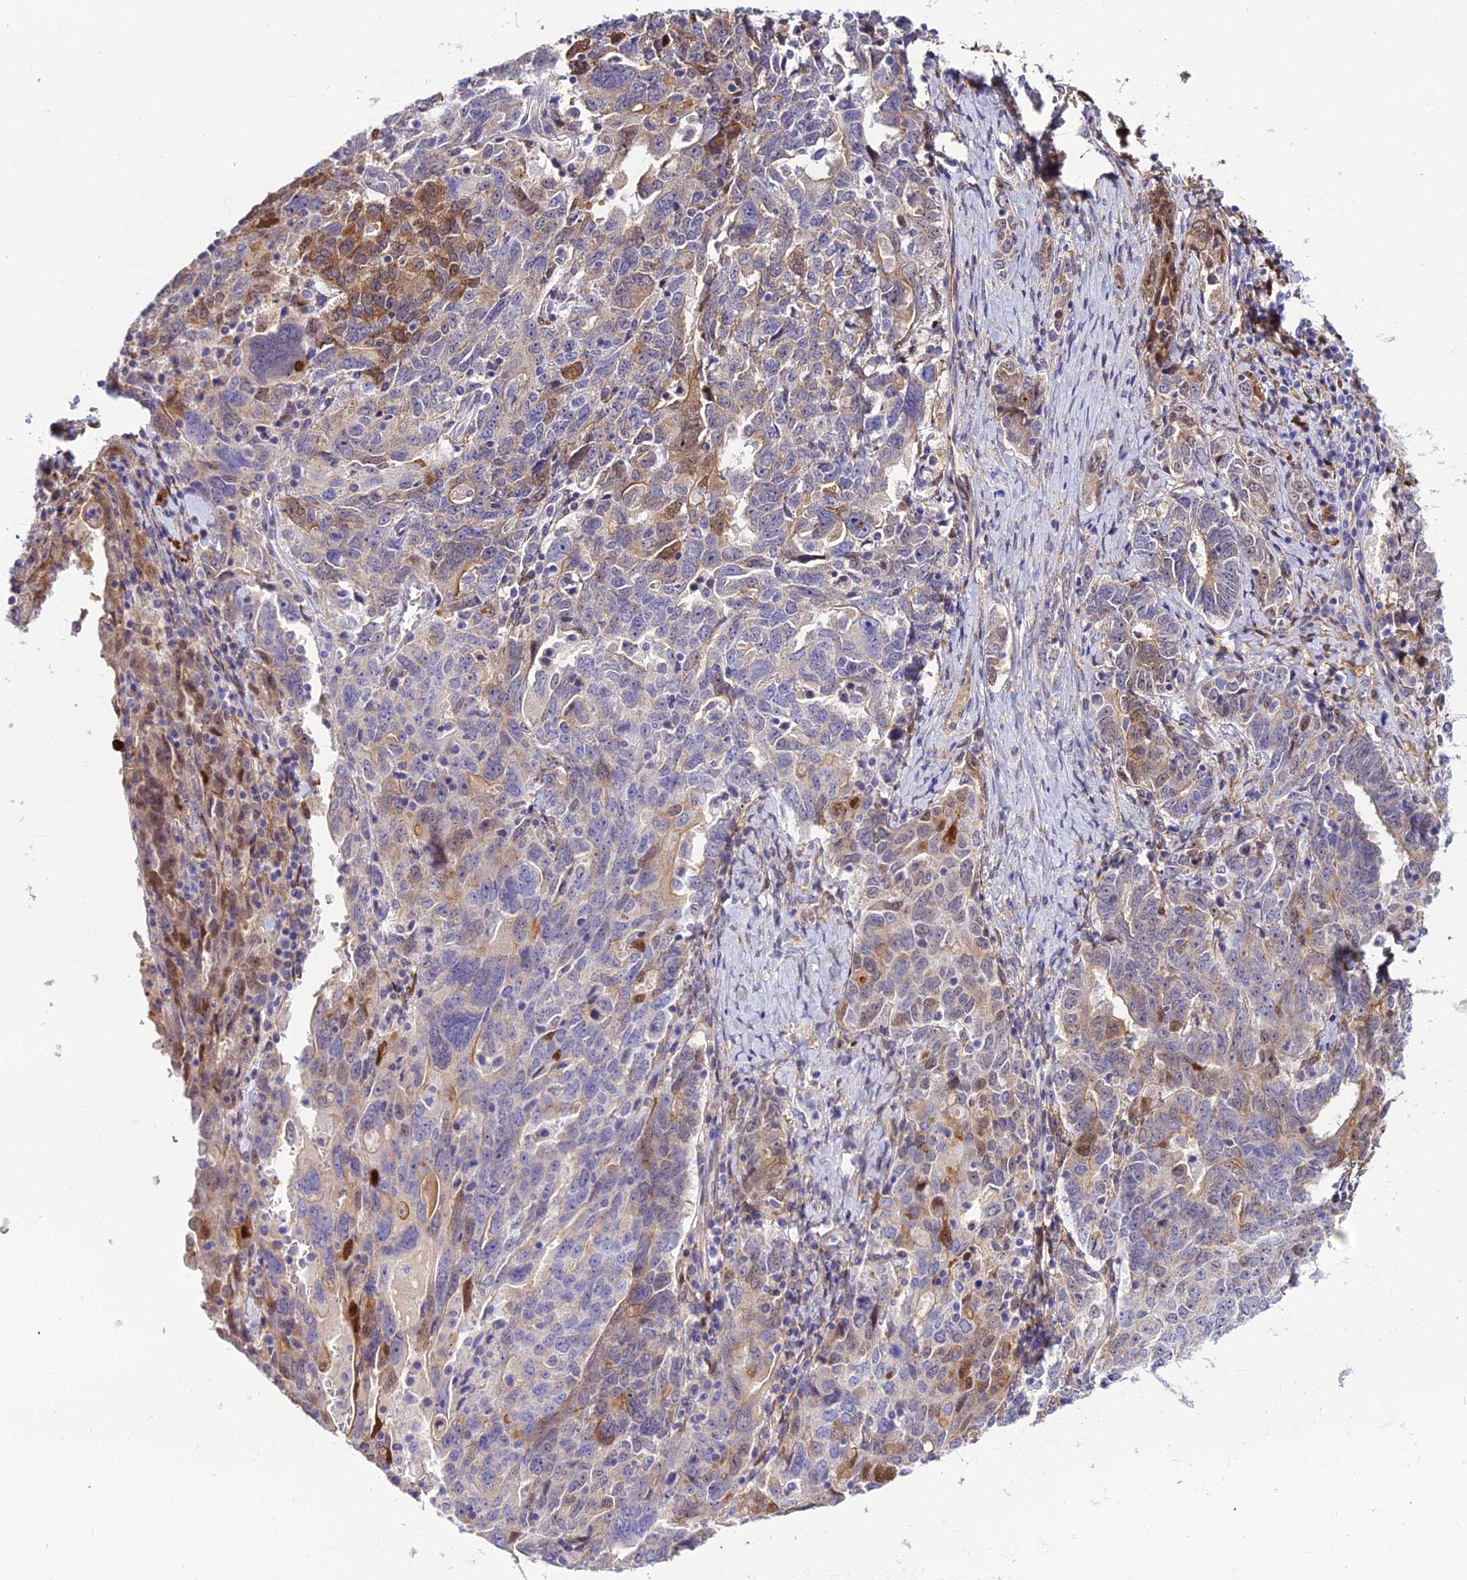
{"staining": {"intensity": "negative", "quantity": "none", "location": "none"}, "tissue": "ovarian cancer", "cell_type": "Tumor cells", "image_type": "cancer", "snomed": [{"axis": "morphology", "description": "Carcinoma, endometroid"}, {"axis": "topography", "description": "Ovary"}], "caption": "The photomicrograph exhibits no staining of tumor cells in ovarian cancer.", "gene": "MB21D2", "patient": {"sex": "female", "age": 62}}